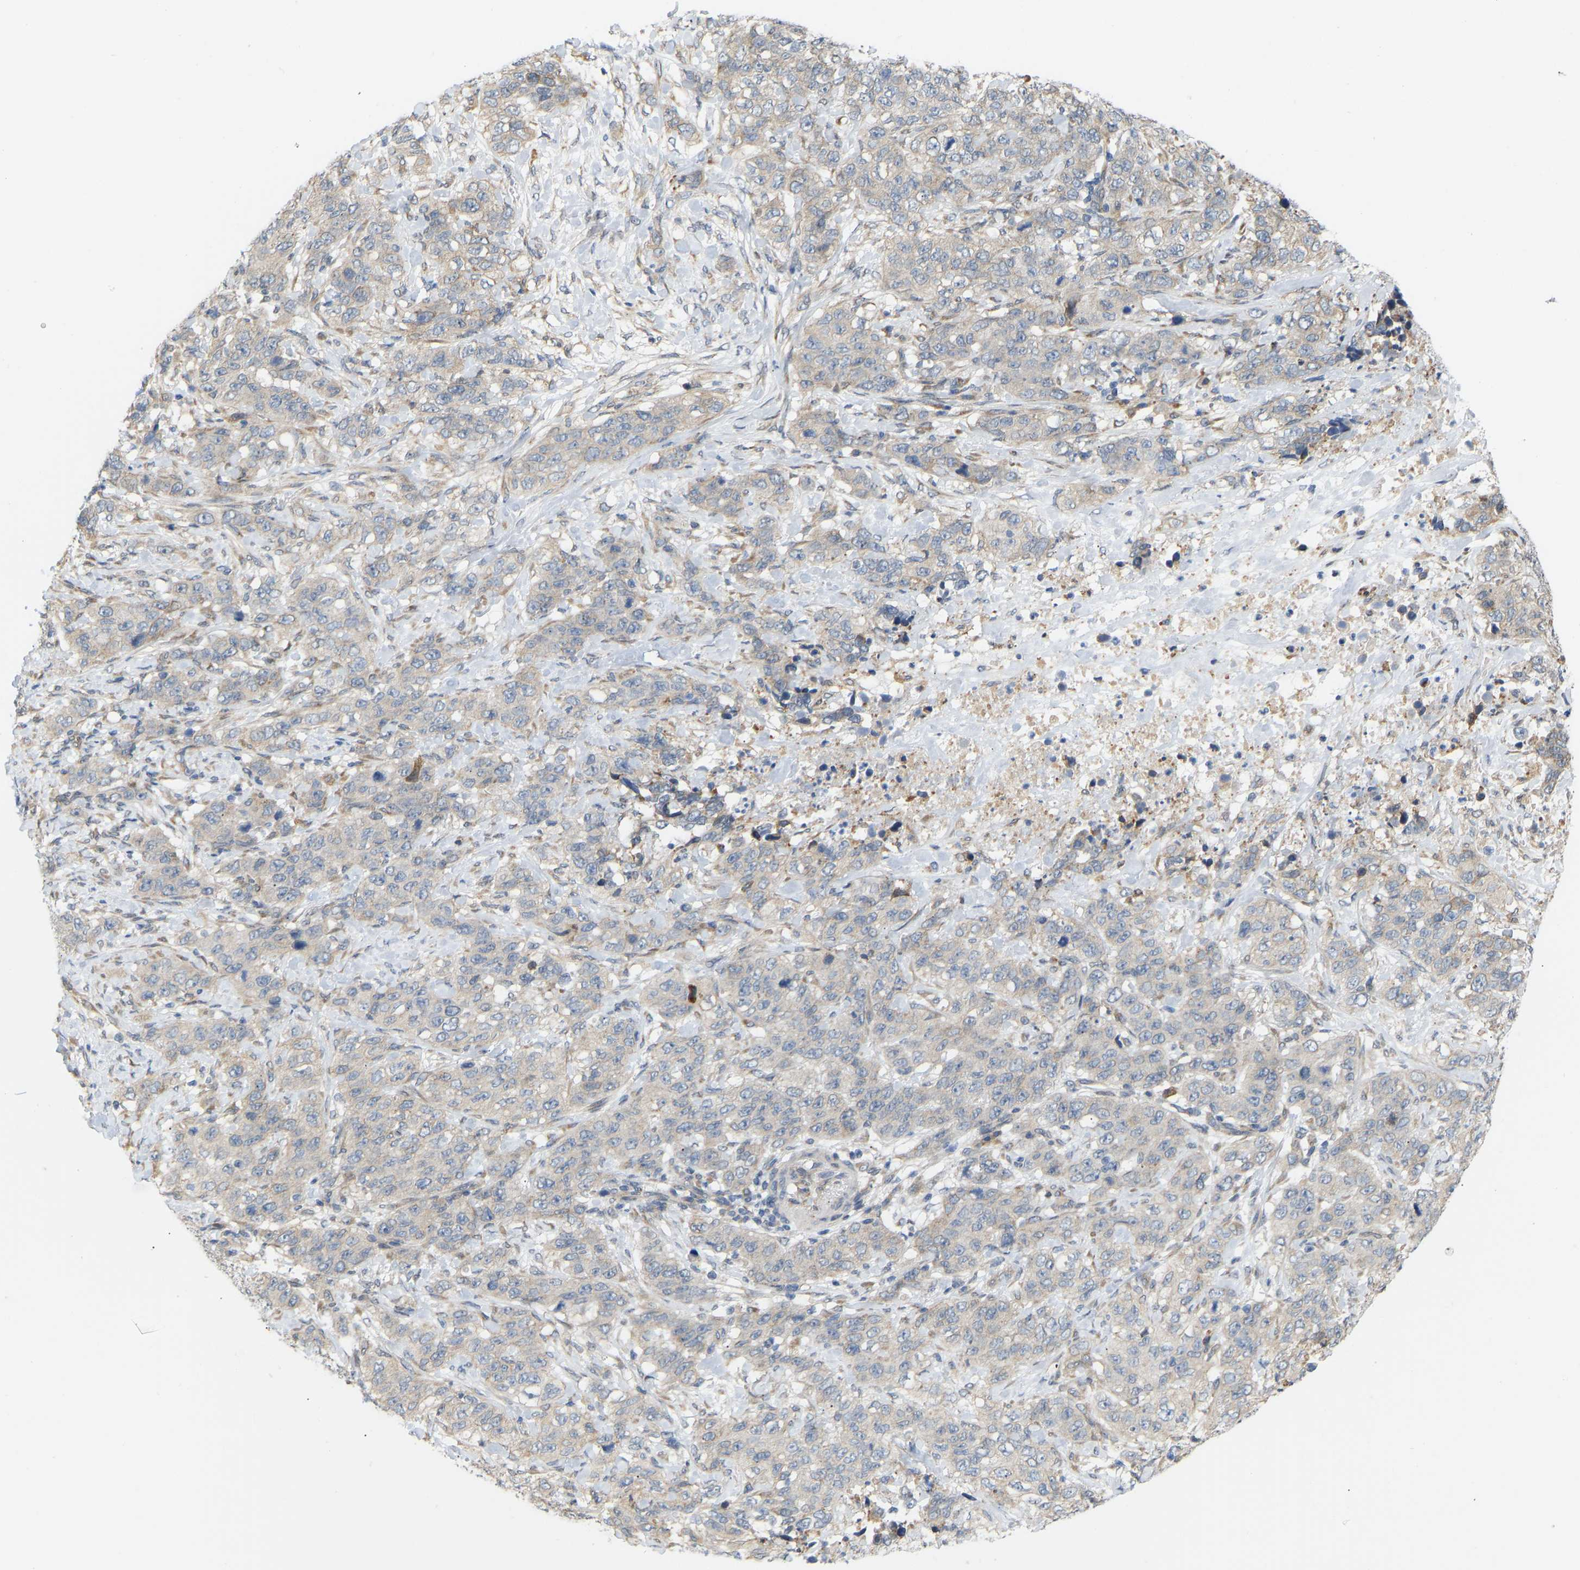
{"staining": {"intensity": "weak", "quantity": "25%-75%", "location": "cytoplasmic/membranous"}, "tissue": "stomach cancer", "cell_type": "Tumor cells", "image_type": "cancer", "snomed": [{"axis": "morphology", "description": "Adenocarcinoma, NOS"}, {"axis": "topography", "description": "Stomach"}], "caption": "Immunohistochemistry (DAB (3,3'-diaminobenzidine)) staining of stomach cancer (adenocarcinoma) exhibits weak cytoplasmic/membranous protein expression in about 25%-75% of tumor cells.", "gene": "BEND3", "patient": {"sex": "male", "age": 48}}